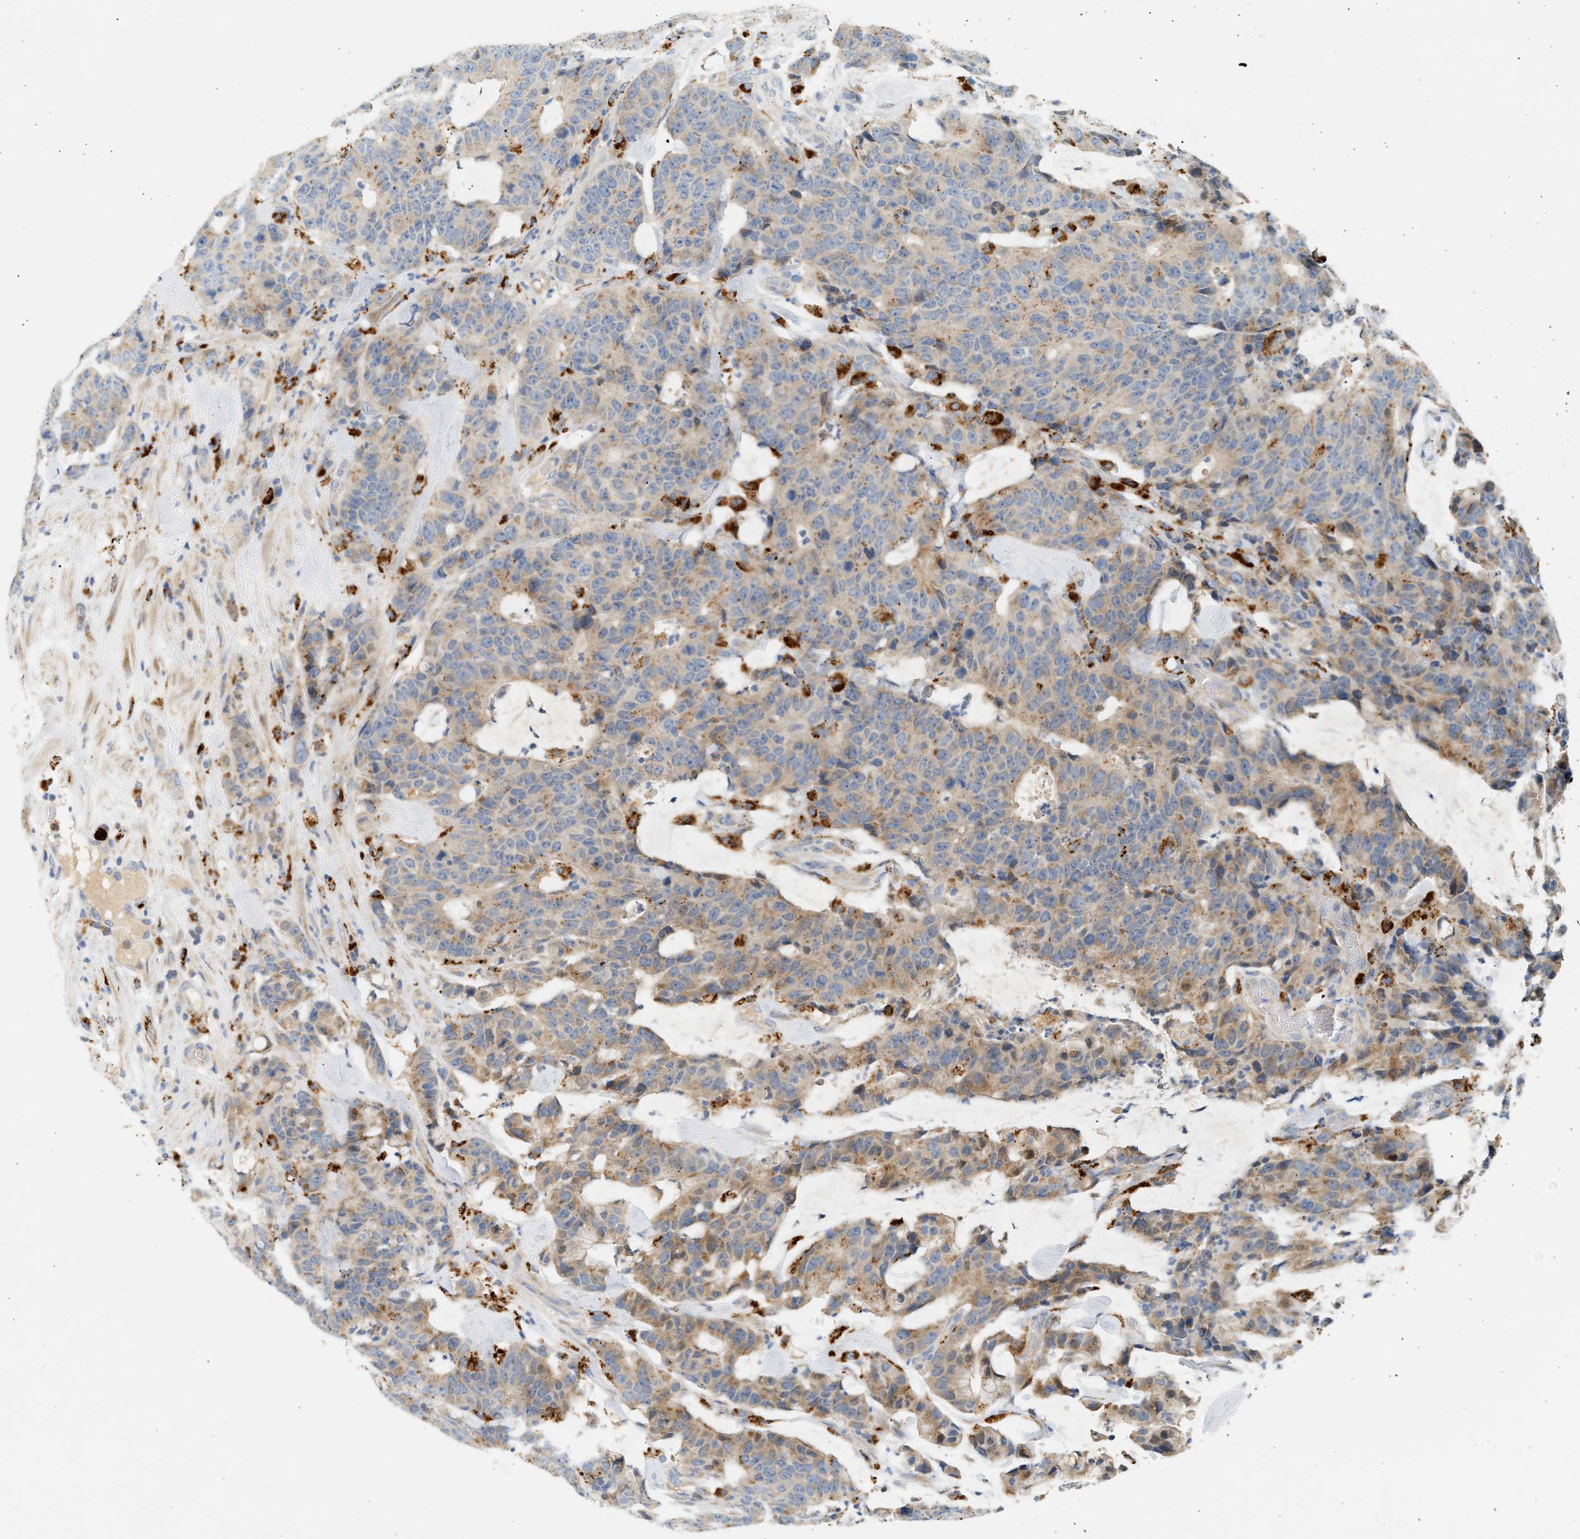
{"staining": {"intensity": "weak", "quantity": ">75%", "location": "cytoplasmic/membranous"}, "tissue": "colorectal cancer", "cell_type": "Tumor cells", "image_type": "cancer", "snomed": [{"axis": "morphology", "description": "Adenocarcinoma, NOS"}, {"axis": "topography", "description": "Colon"}], "caption": "Colorectal cancer (adenocarcinoma) was stained to show a protein in brown. There is low levels of weak cytoplasmic/membranous expression in about >75% of tumor cells. The staining is performed using DAB brown chromogen to label protein expression. The nuclei are counter-stained blue using hematoxylin.", "gene": "ENTHD1", "patient": {"sex": "female", "age": 86}}